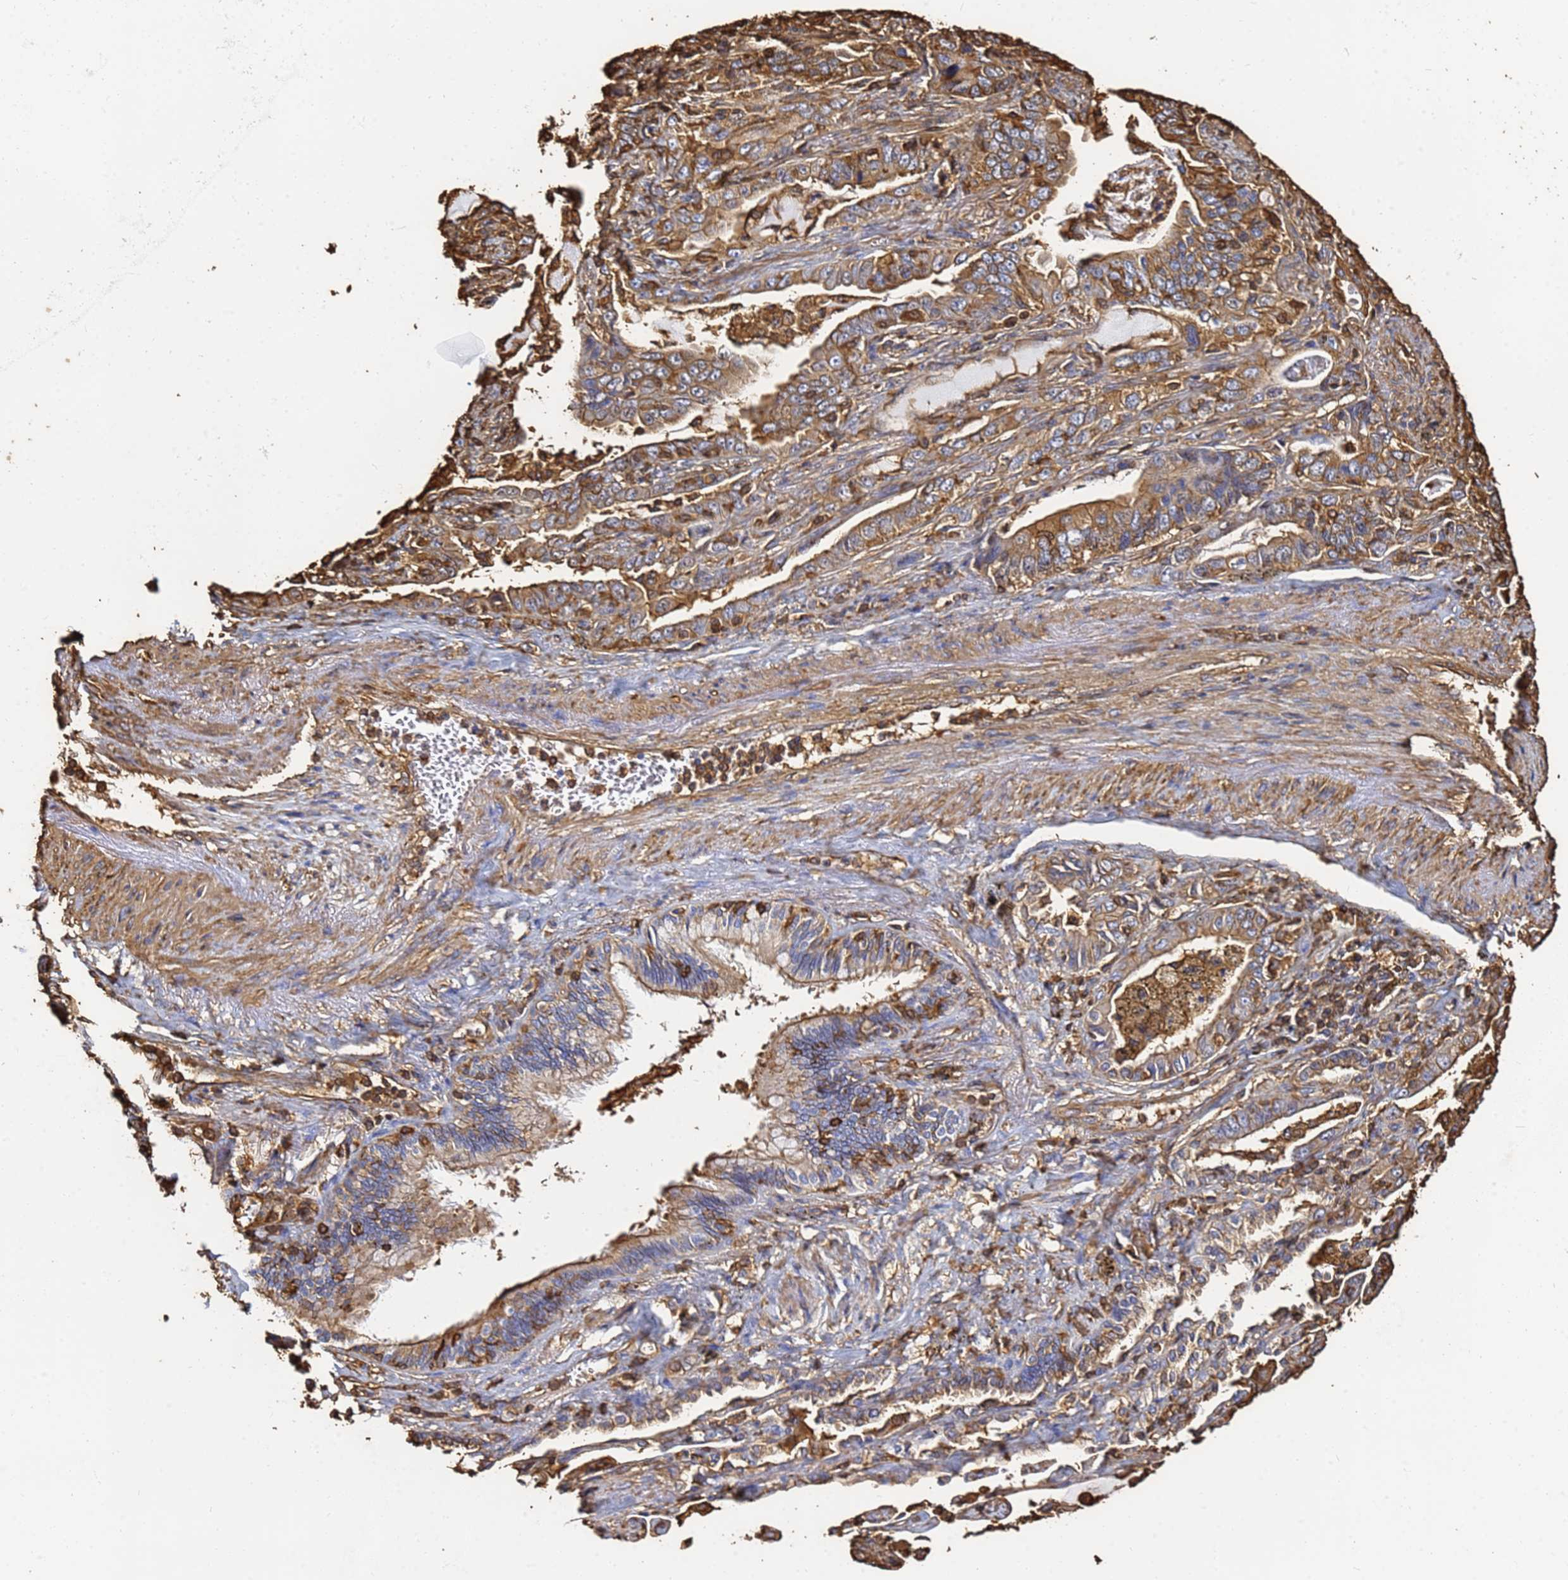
{"staining": {"intensity": "moderate", "quantity": ">75%", "location": "cytoplasmic/membranous"}, "tissue": "lung cancer", "cell_type": "Tumor cells", "image_type": "cancer", "snomed": [{"axis": "morphology", "description": "Adenocarcinoma, NOS"}, {"axis": "topography", "description": "Lung"}], "caption": "This is an image of IHC staining of lung cancer (adenocarcinoma), which shows moderate positivity in the cytoplasmic/membranous of tumor cells.", "gene": "ACTB", "patient": {"sex": "male", "age": 67}}